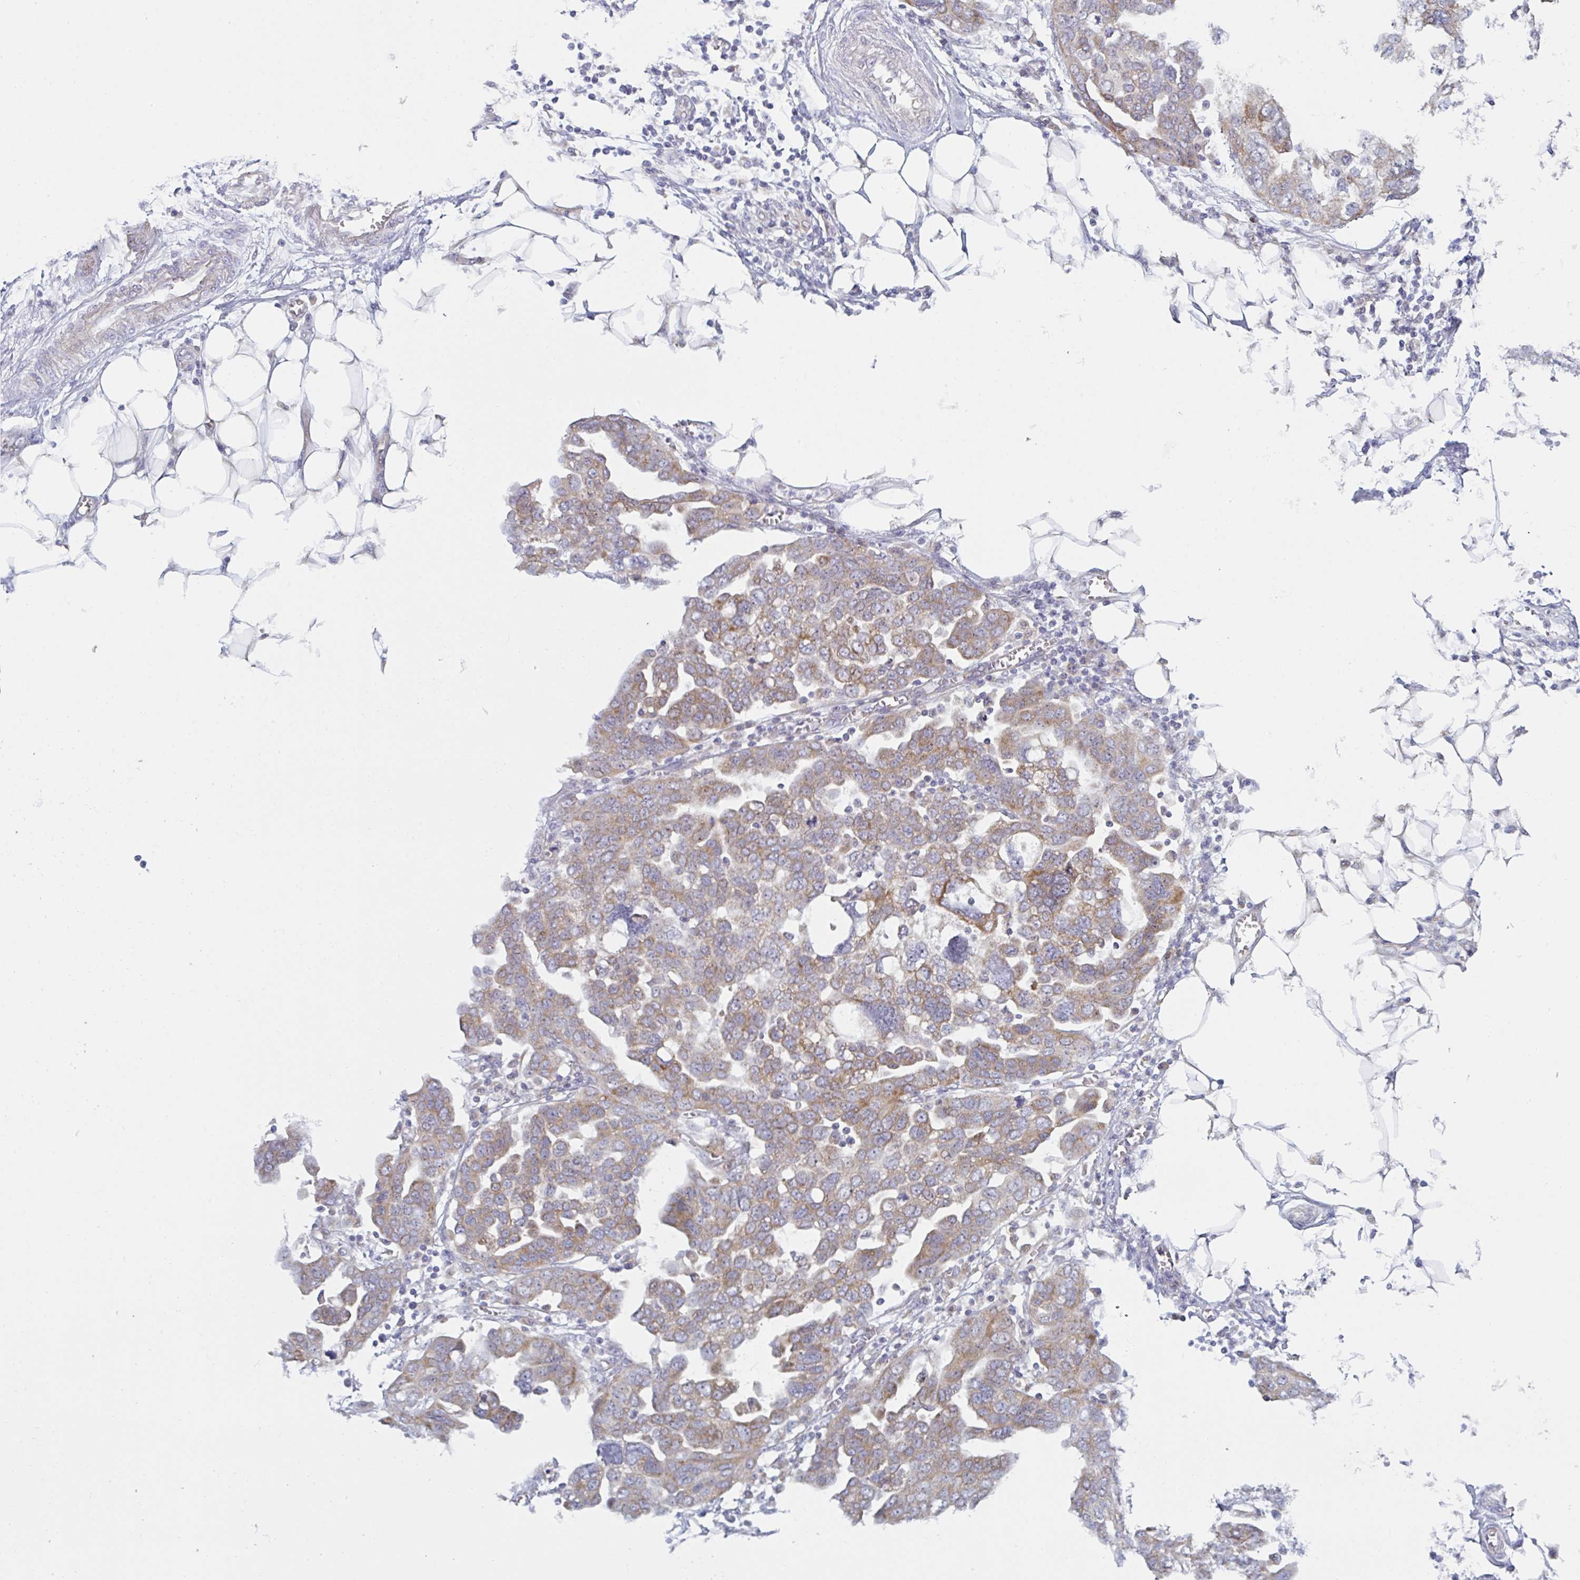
{"staining": {"intensity": "moderate", "quantity": ">75%", "location": "cytoplasmic/membranous"}, "tissue": "ovarian cancer", "cell_type": "Tumor cells", "image_type": "cancer", "snomed": [{"axis": "morphology", "description": "Cystadenocarcinoma, serous, NOS"}, {"axis": "topography", "description": "Ovary"}], "caption": "This is an image of immunohistochemistry staining of ovarian cancer, which shows moderate expression in the cytoplasmic/membranous of tumor cells.", "gene": "MRPS2", "patient": {"sex": "female", "age": 59}}